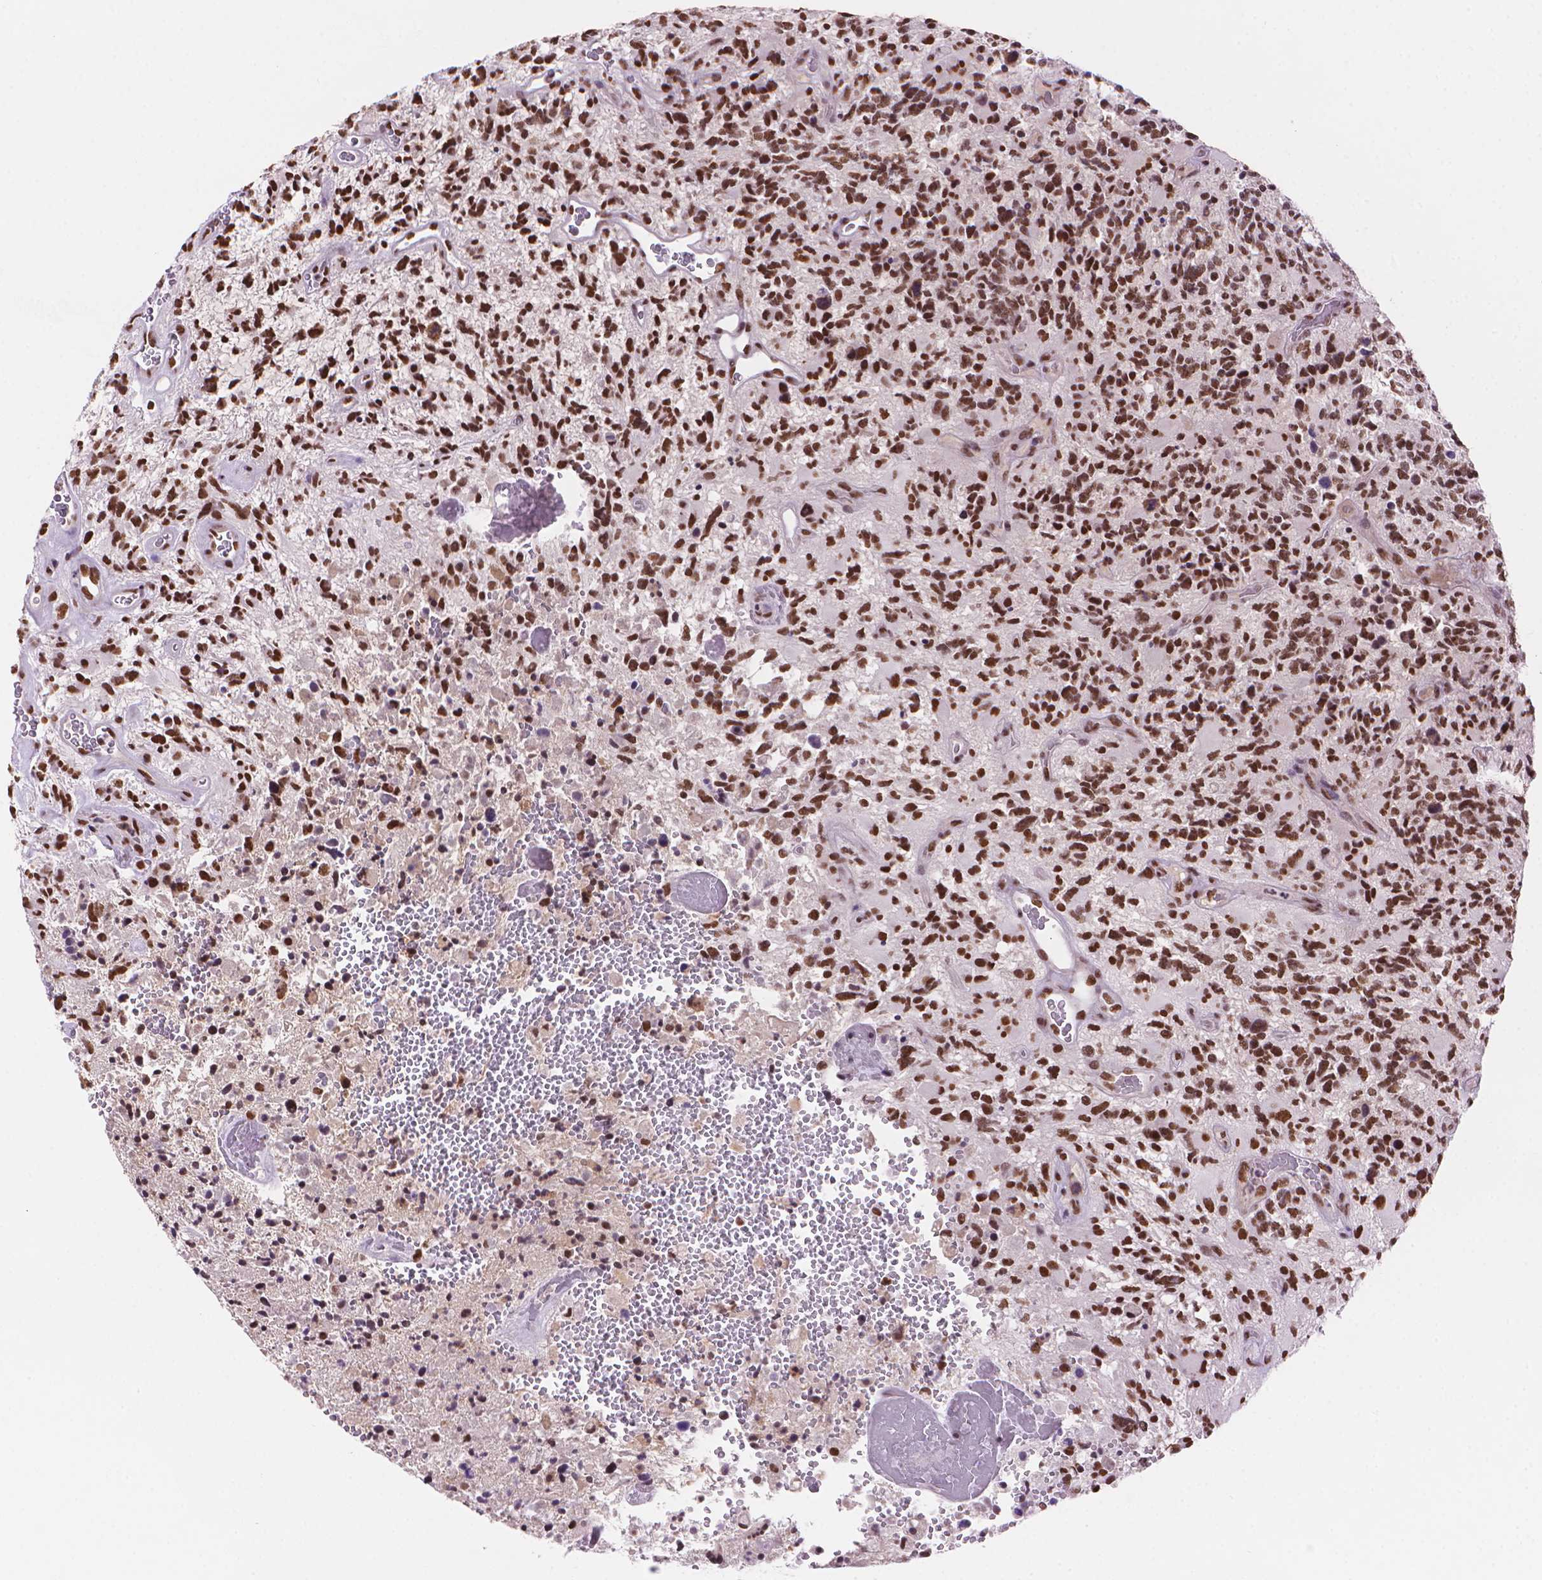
{"staining": {"intensity": "strong", "quantity": ">75%", "location": "nuclear"}, "tissue": "glioma", "cell_type": "Tumor cells", "image_type": "cancer", "snomed": [{"axis": "morphology", "description": "Glioma, malignant, High grade"}, {"axis": "topography", "description": "Brain"}], "caption": "DAB immunohistochemical staining of glioma exhibits strong nuclear protein expression in about >75% of tumor cells. (DAB (3,3'-diaminobenzidine) = brown stain, brightfield microscopy at high magnification).", "gene": "RPA4", "patient": {"sex": "female", "age": 71}}